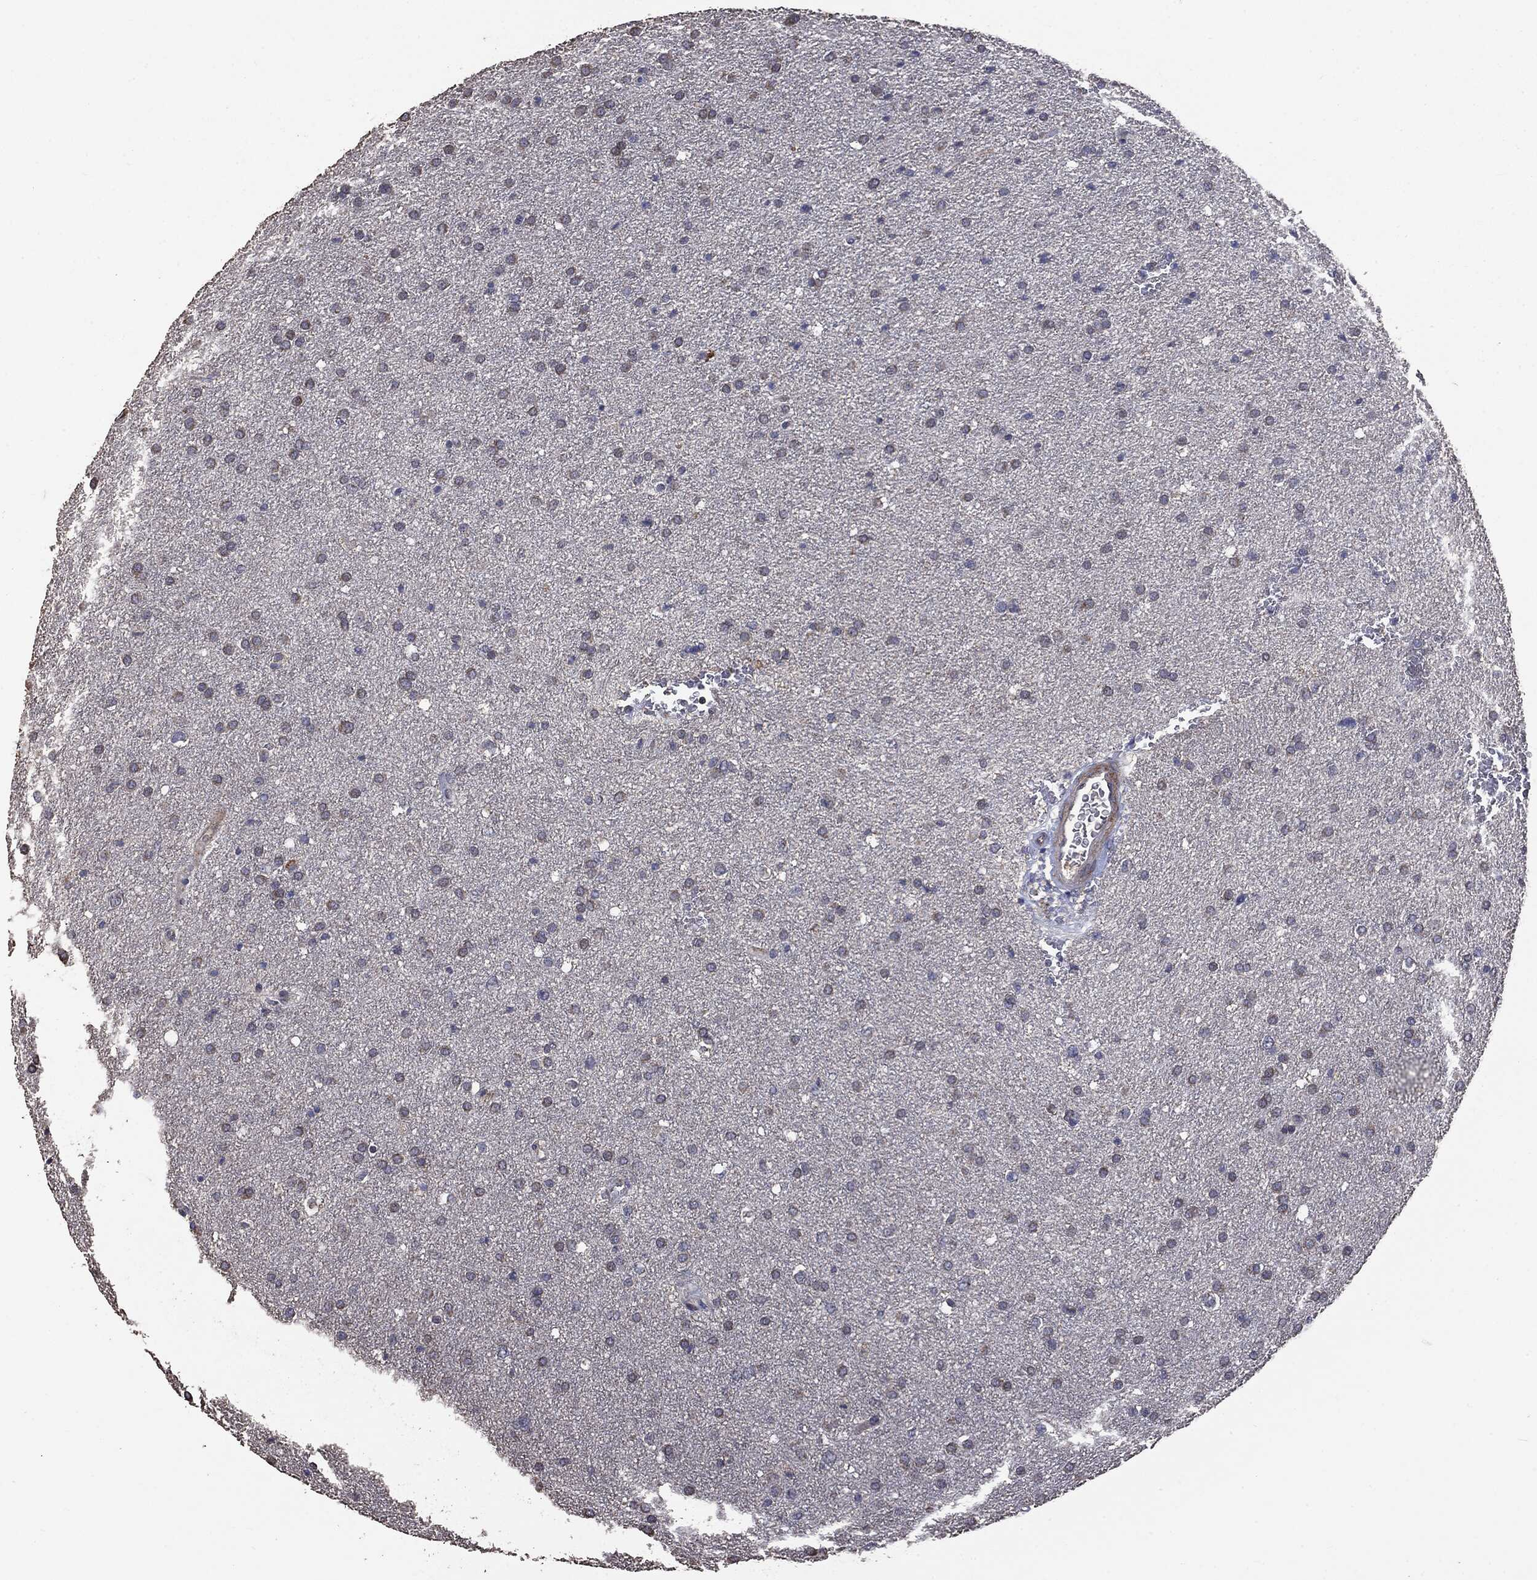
{"staining": {"intensity": "negative", "quantity": "none", "location": "none"}, "tissue": "glioma", "cell_type": "Tumor cells", "image_type": "cancer", "snomed": [{"axis": "morphology", "description": "Glioma, malignant, Low grade"}, {"axis": "topography", "description": "Brain"}], "caption": "A histopathology image of glioma stained for a protein reveals no brown staining in tumor cells. (Stains: DAB immunohistochemistry with hematoxylin counter stain, Microscopy: brightfield microscopy at high magnification).", "gene": "MTOR", "patient": {"sex": "female", "age": 37}}